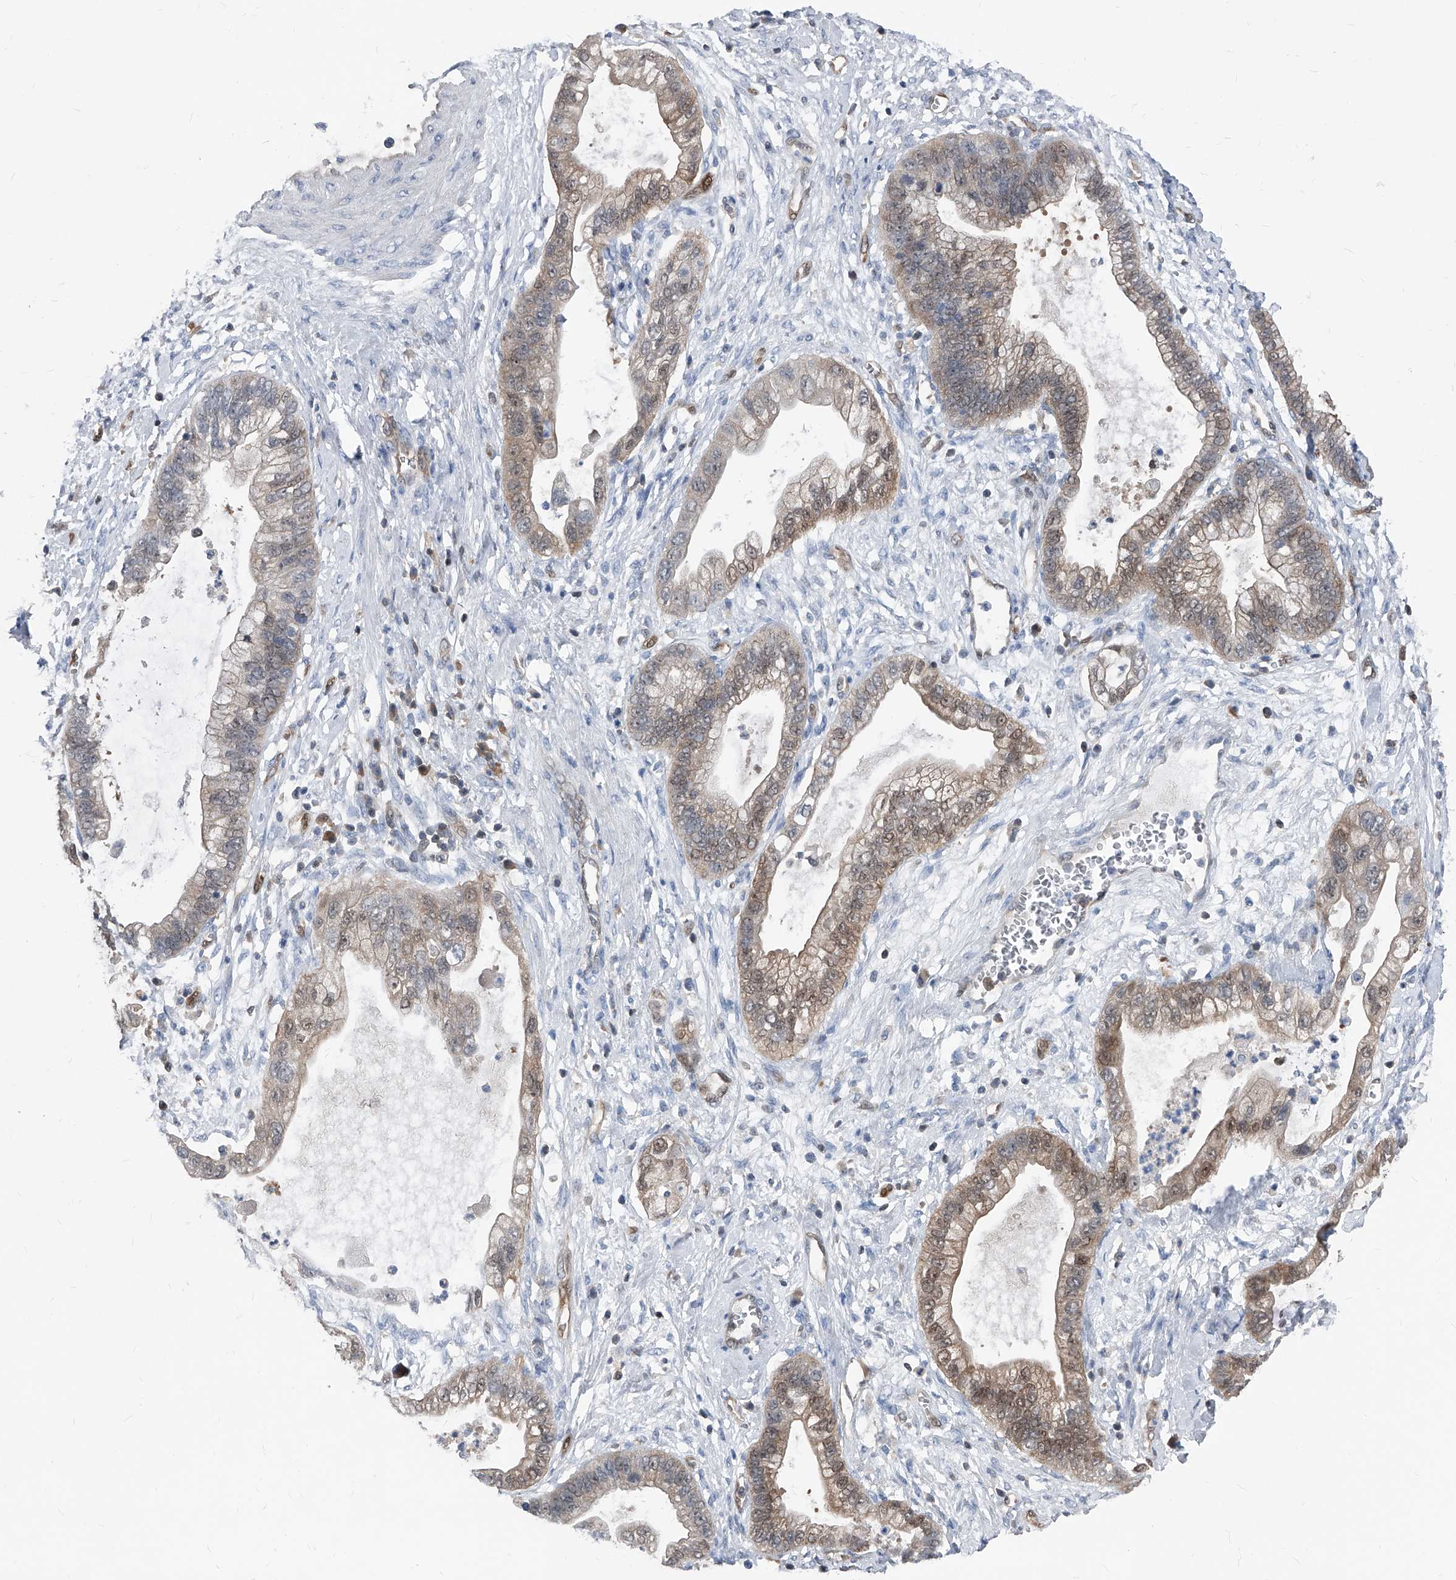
{"staining": {"intensity": "weak", "quantity": "25%-75%", "location": "cytoplasmic/membranous,nuclear"}, "tissue": "cervical cancer", "cell_type": "Tumor cells", "image_type": "cancer", "snomed": [{"axis": "morphology", "description": "Adenocarcinoma, NOS"}, {"axis": "topography", "description": "Cervix"}], "caption": "Cervical cancer (adenocarcinoma) tissue reveals weak cytoplasmic/membranous and nuclear expression in approximately 25%-75% of tumor cells", "gene": "MAP2K6", "patient": {"sex": "female", "age": 44}}